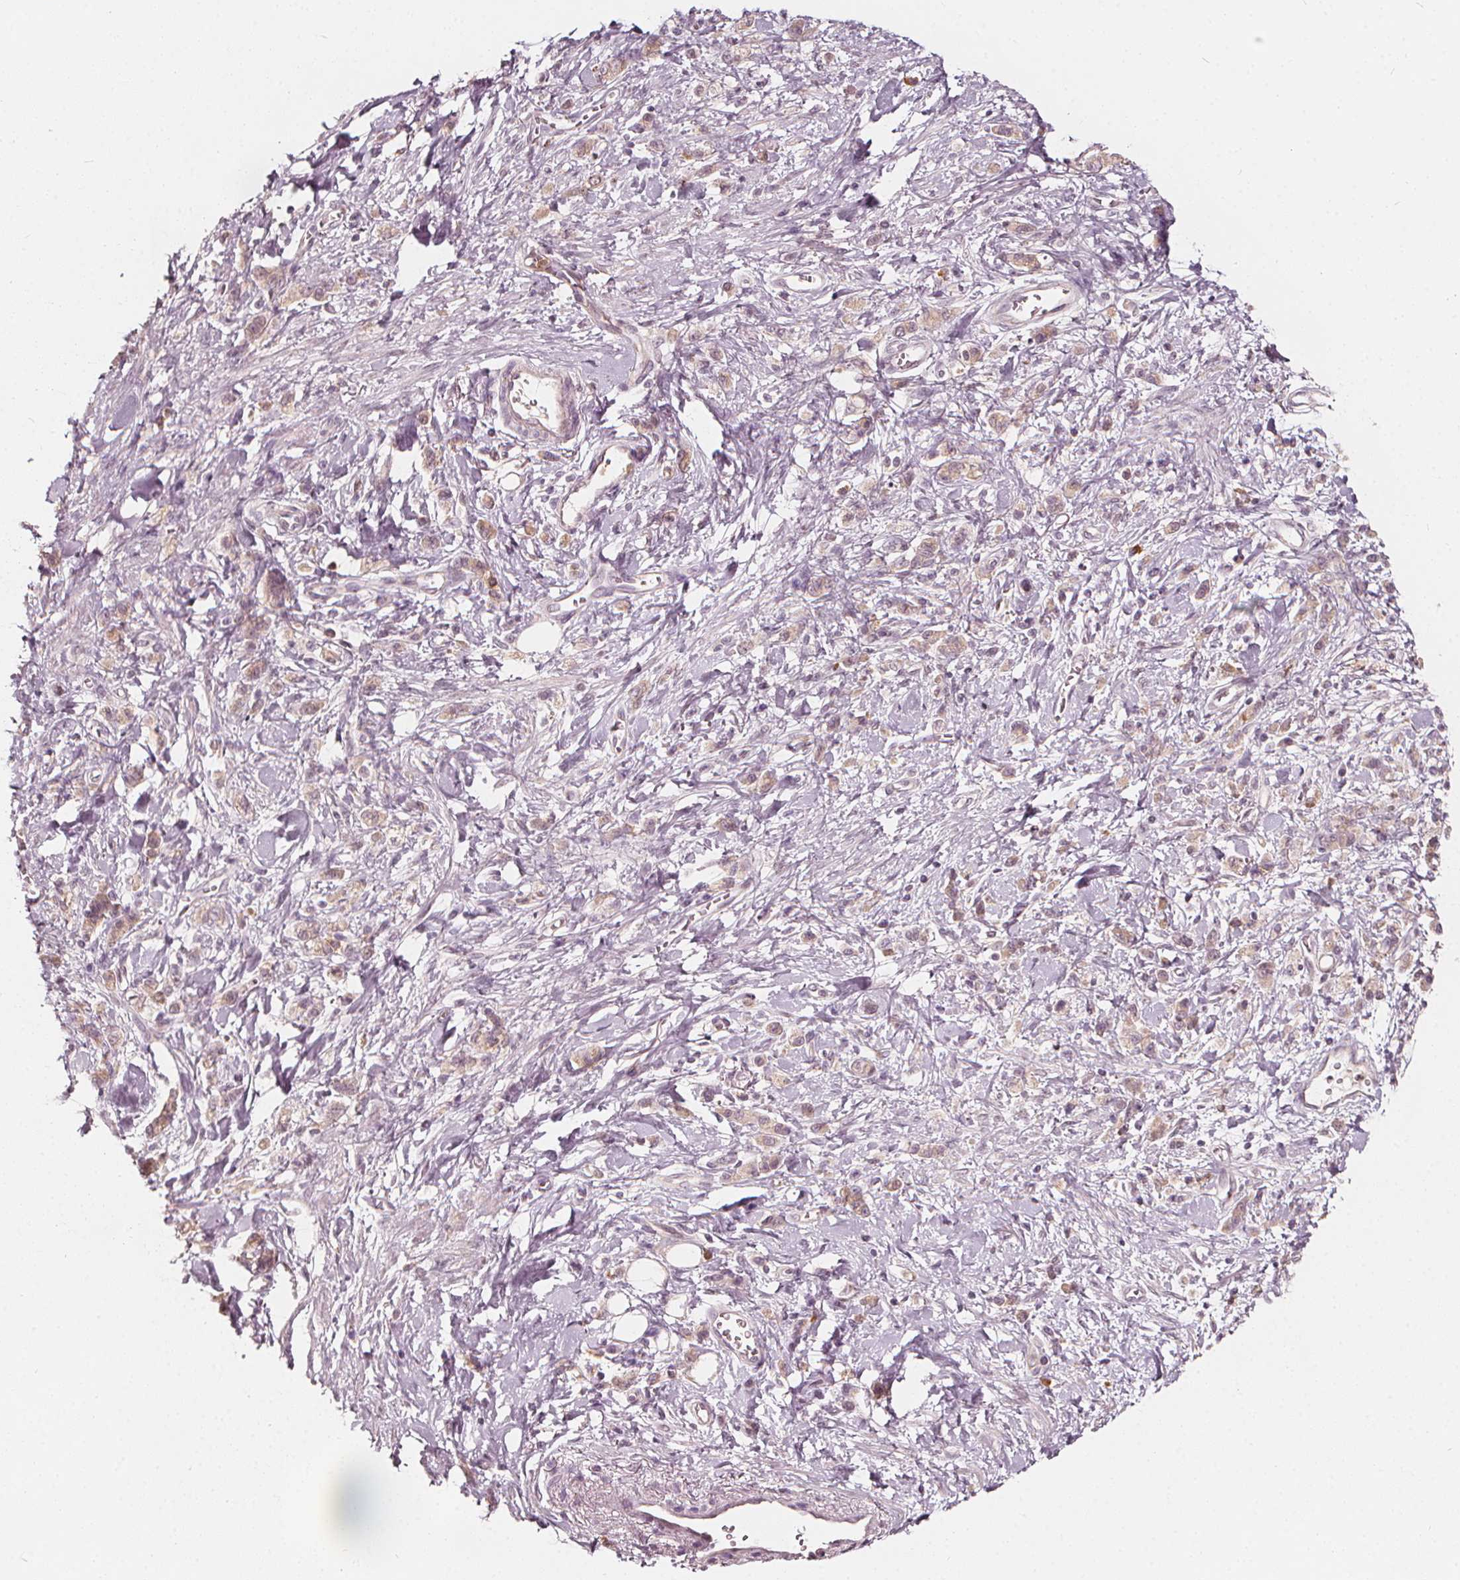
{"staining": {"intensity": "weak", "quantity": "25%-75%", "location": "cytoplasmic/membranous"}, "tissue": "stomach cancer", "cell_type": "Tumor cells", "image_type": "cancer", "snomed": [{"axis": "morphology", "description": "Adenocarcinoma, NOS"}, {"axis": "topography", "description": "Stomach"}], "caption": "About 25%-75% of tumor cells in human stomach cancer reveal weak cytoplasmic/membranous protein staining as visualized by brown immunohistochemical staining.", "gene": "NPC1L1", "patient": {"sex": "male", "age": 77}}